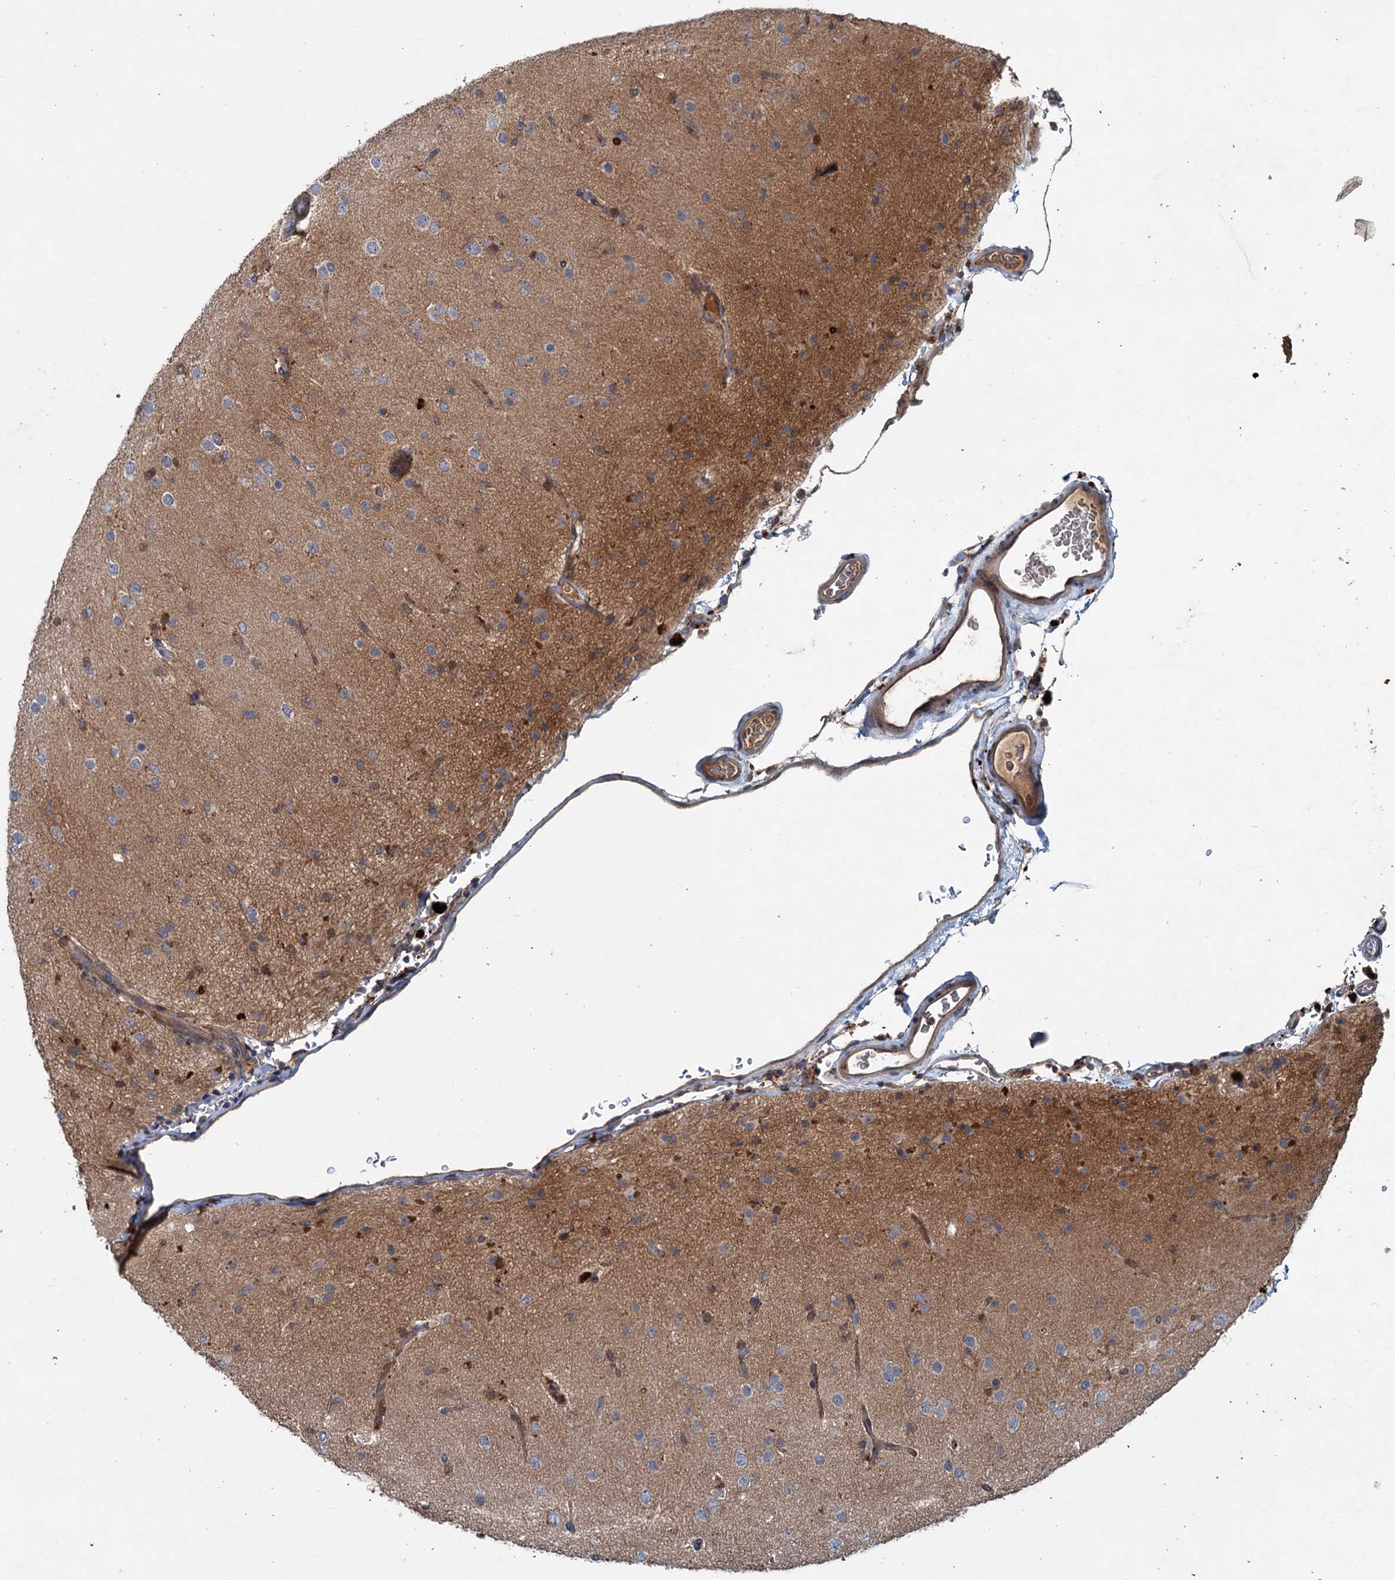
{"staining": {"intensity": "negative", "quantity": "none", "location": "none"}, "tissue": "glioma", "cell_type": "Tumor cells", "image_type": "cancer", "snomed": [{"axis": "morphology", "description": "Glioma, malignant, Low grade"}, {"axis": "topography", "description": "Brain"}], "caption": "The histopathology image exhibits no staining of tumor cells in malignant low-grade glioma.", "gene": "TAPBPL", "patient": {"sex": "male", "age": 65}}